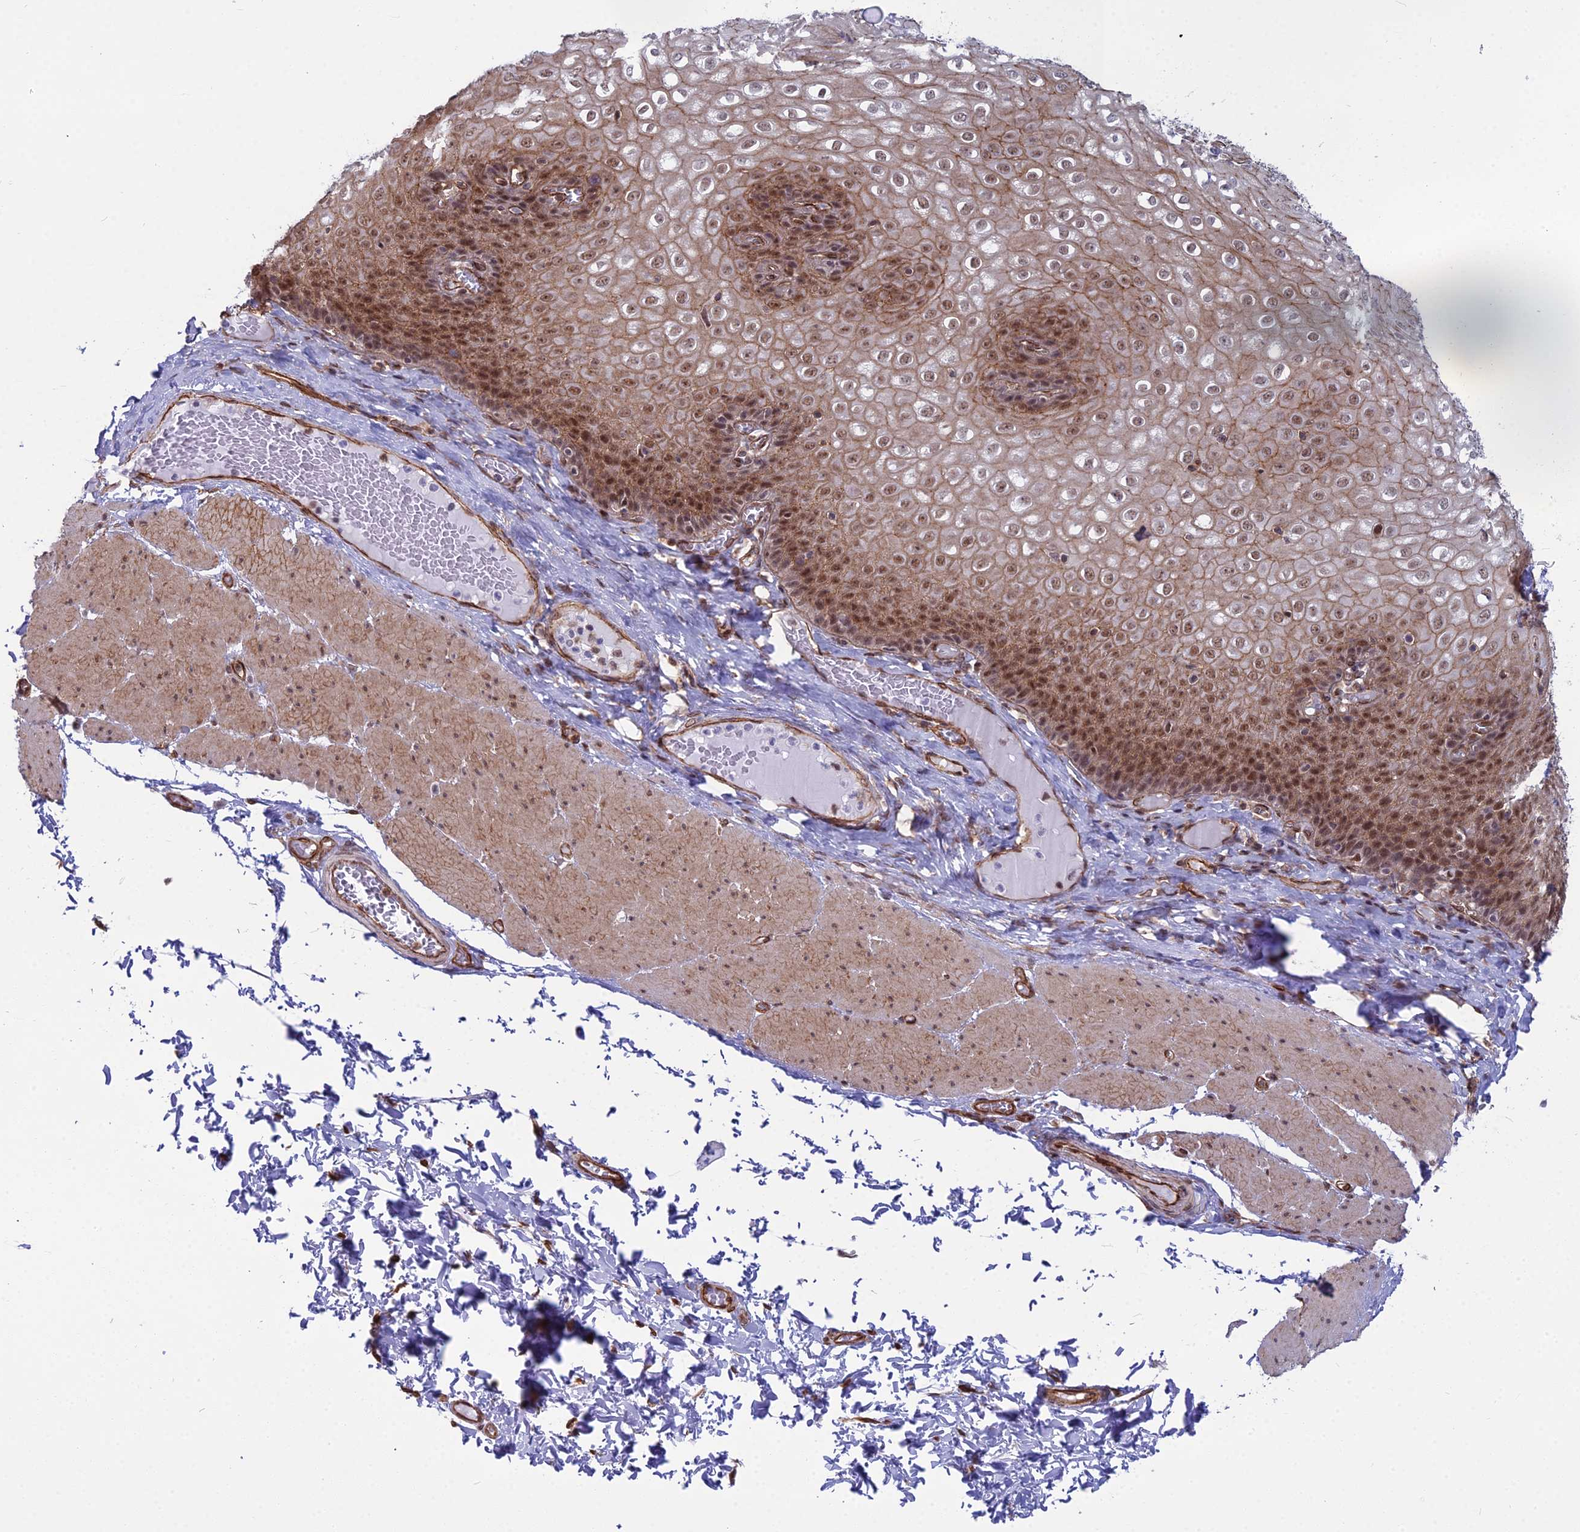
{"staining": {"intensity": "moderate", "quantity": ">75%", "location": "cytoplasmic/membranous,nuclear"}, "tissue": "esophagus", "cell_type": "Squamous epithelial cells", "image_type": "normal", "snomed": [{"axis": "morphology", "description": "Normal tissue, NOS"}, {"axis": "topography", "description": "Esophagus"}], "caption": "Immunohistochemistry (IHC) of normal human esophagus demonstrates medium levels of moderate cytoplasmic/membranous,nuclear positivity in approximately >75% of squamous epithelial cells. Immunohistochemistry (IHC) stains the protein in brown and the nuclei are stained blue.", "gene": "YJU2", "patient": {"sex": "male", "age": 60}}